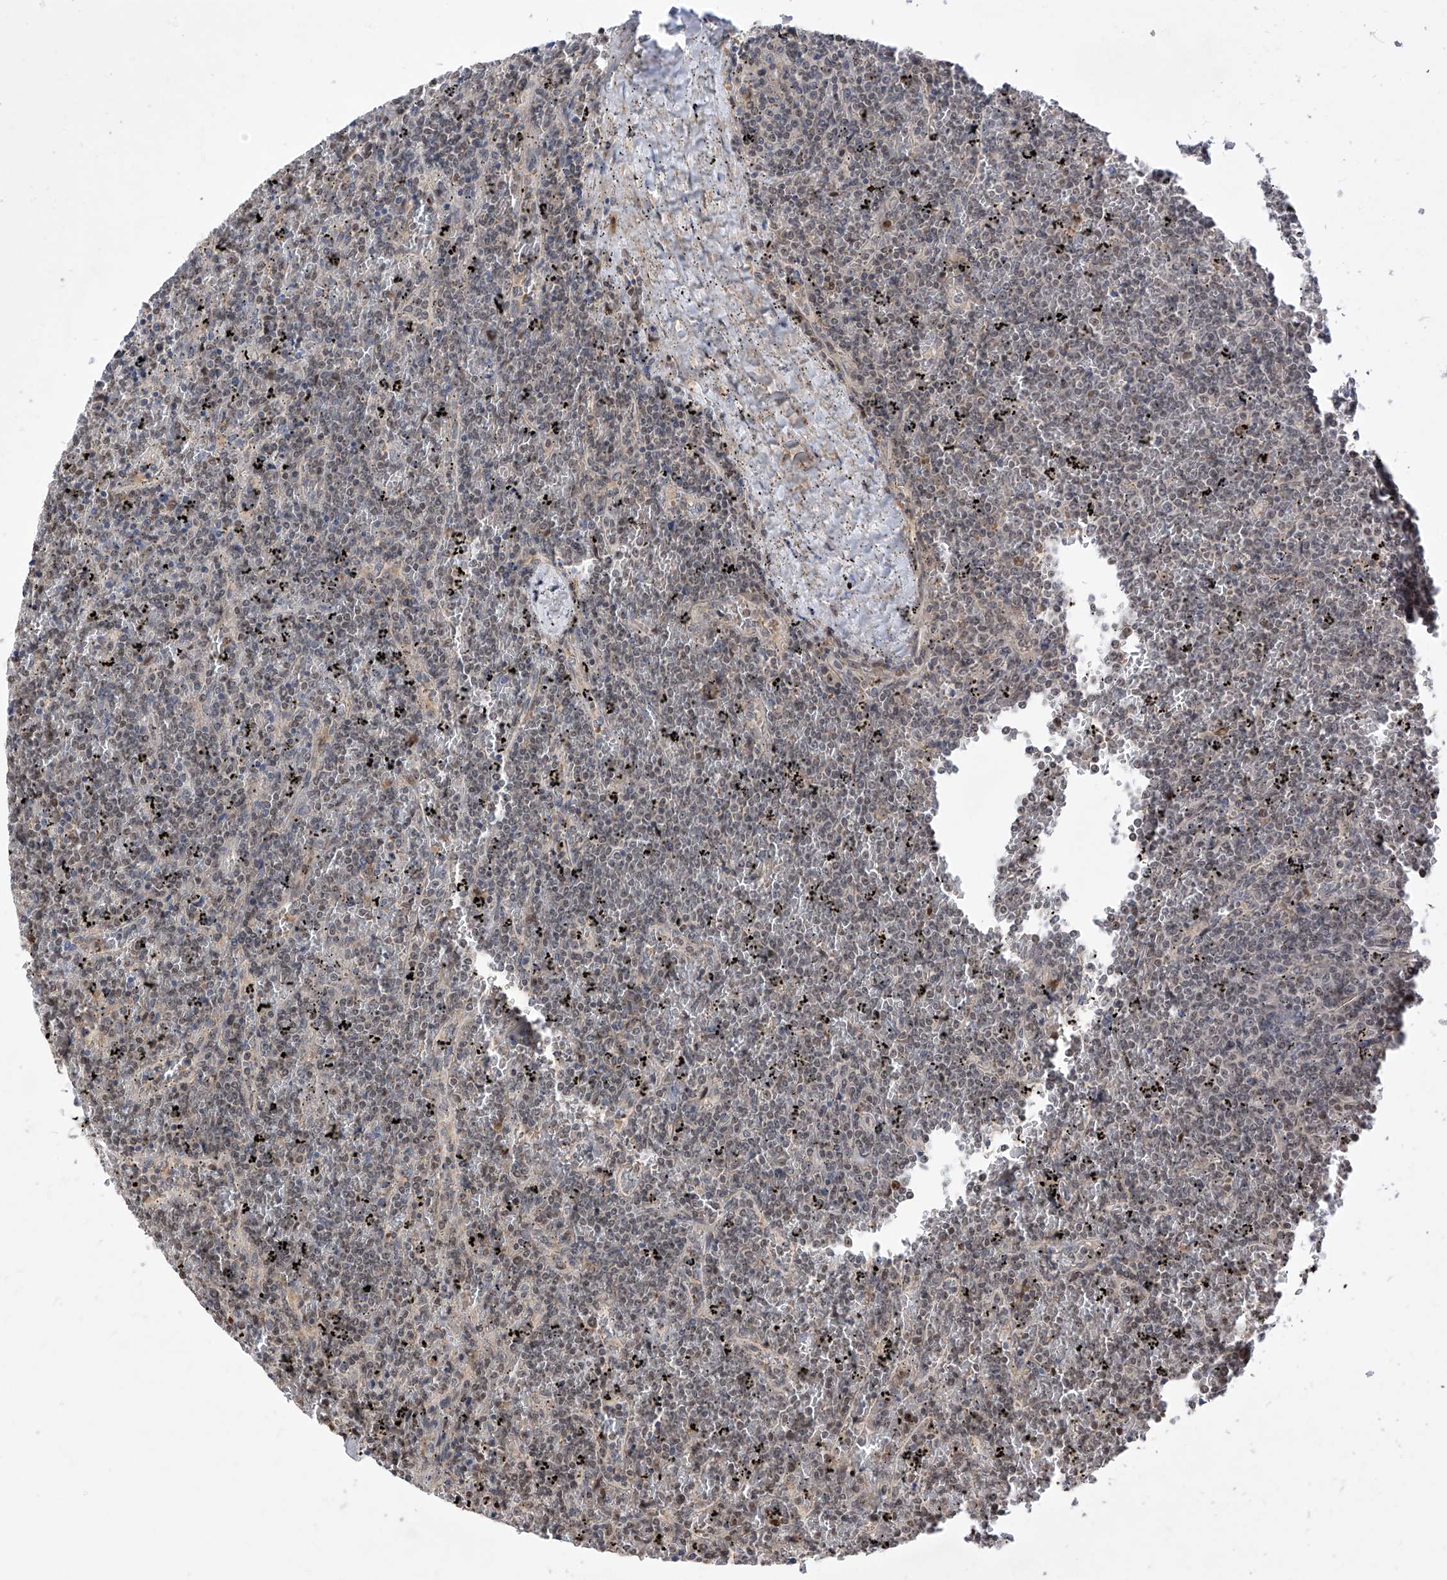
{"staining": {"intensity": "negative", "quantity": "none", "location": "none"}, "tissue": "lymphoma", "cell_type": "Tumor cells", "image_type": "cancer", "snomed": [{"axis": "morphology", "description": "Malignant lymphoma, non-Hodgkin's type, Low grade"}, {"axis": "topography", "description": "Spleen"}], "caption": "Low-grade malignant lymphoma, non-Hodgkin's type stained for a protein using immunohistochemistry shows no positivity tumor cells.", "gene": "LGR4", "patient": {"sex": "female", "age": 19}}